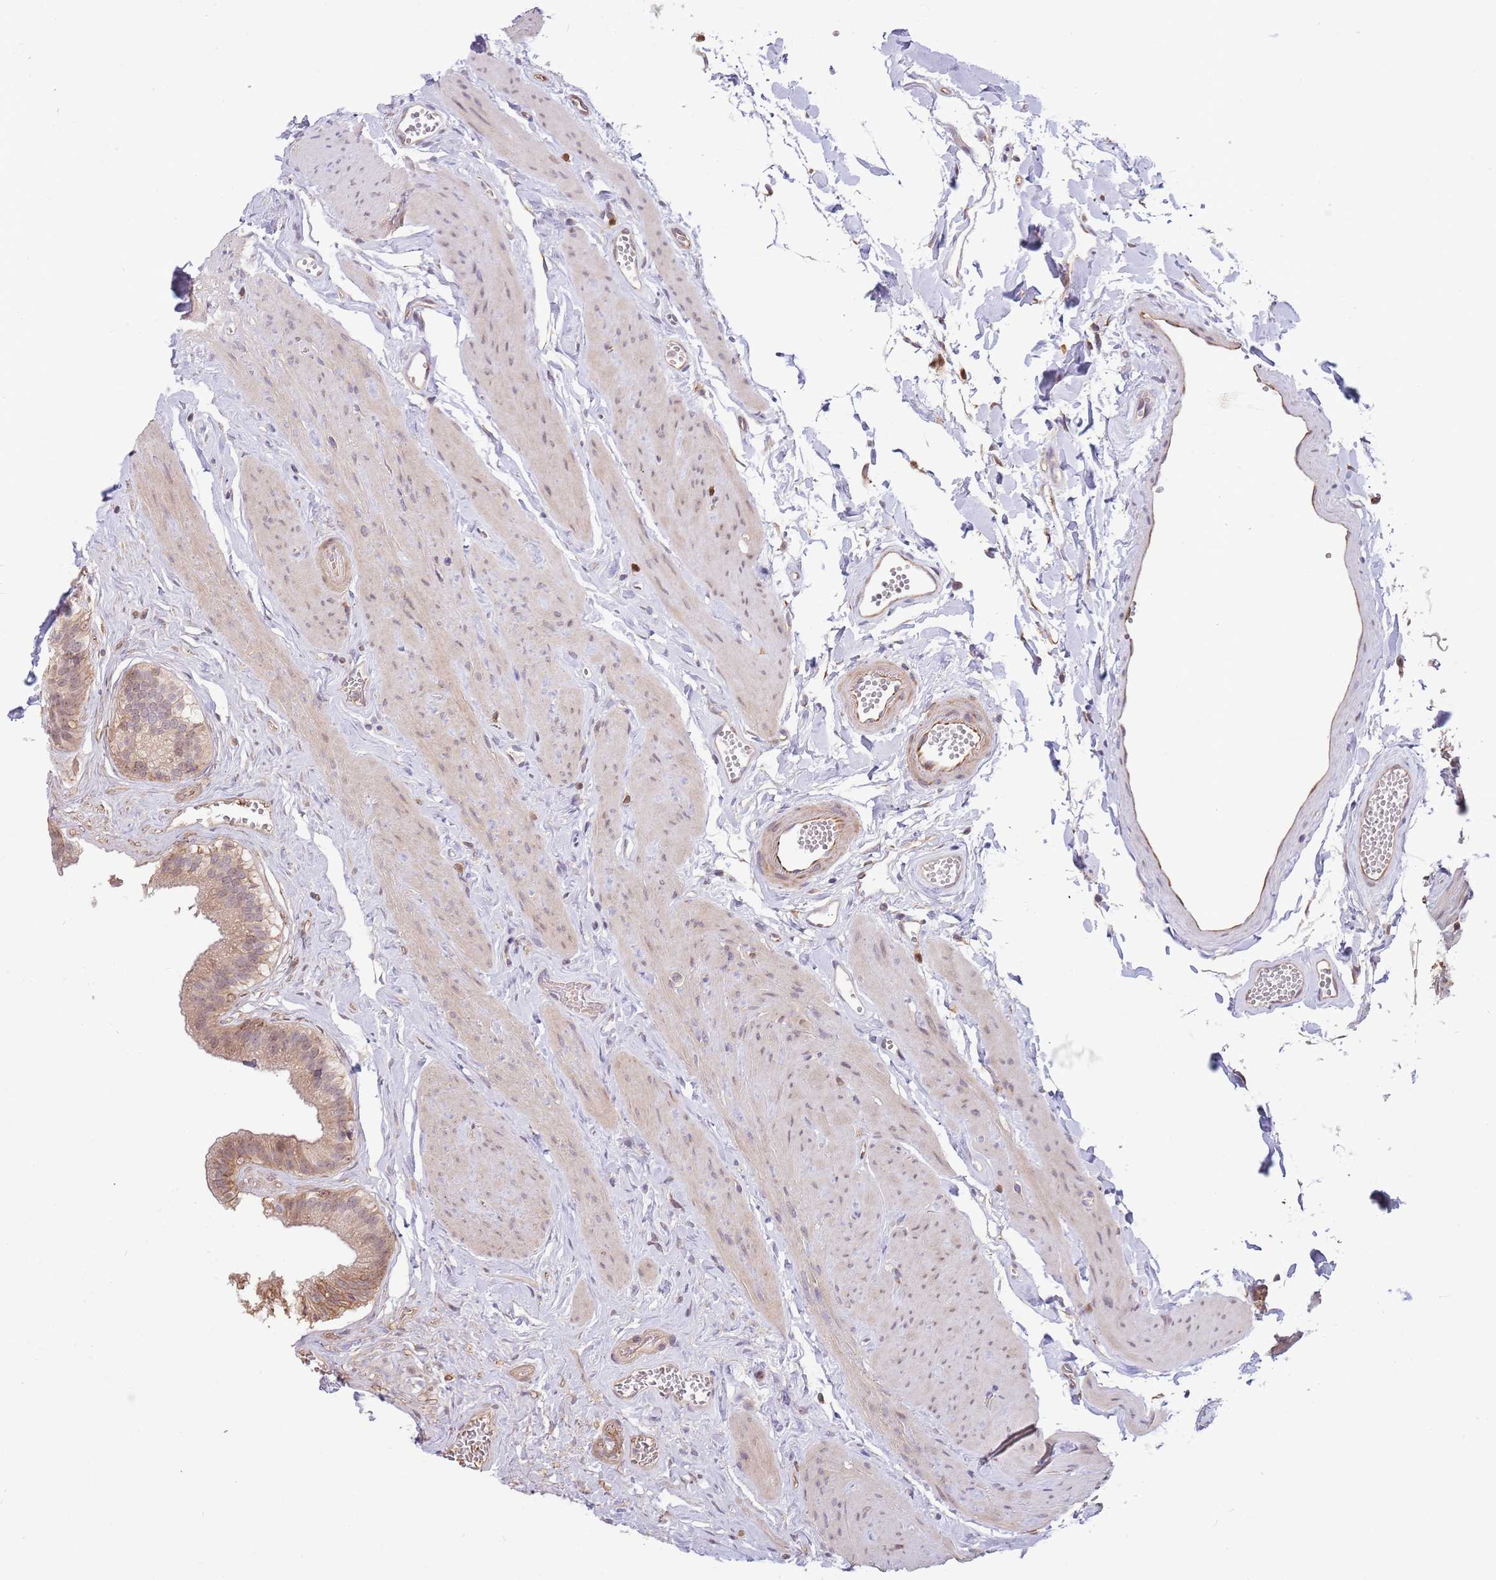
{"staining": {"intensity": "moderate", "quantity": "25%-75%", "location": "cytoplasmic/membranous,nuclear"}, "tissue": "gallbladder", "cell_type": "Glandular cells", "image_type": "normal", "snomed": [{"axis": "morphology", "description": "Normal tissue, NOS"}, {"axis": "topography", "description": "Gallbladder"}], "caption": "Immunohistochemical staining of unremarkable human gallbladder shows moderate cytoplasmic/membranous,nuclear protein positivity in about 25%-75% of glandular cells.", "gene": "CCNJL", "patient": {"sex": "female", "age": 54}}